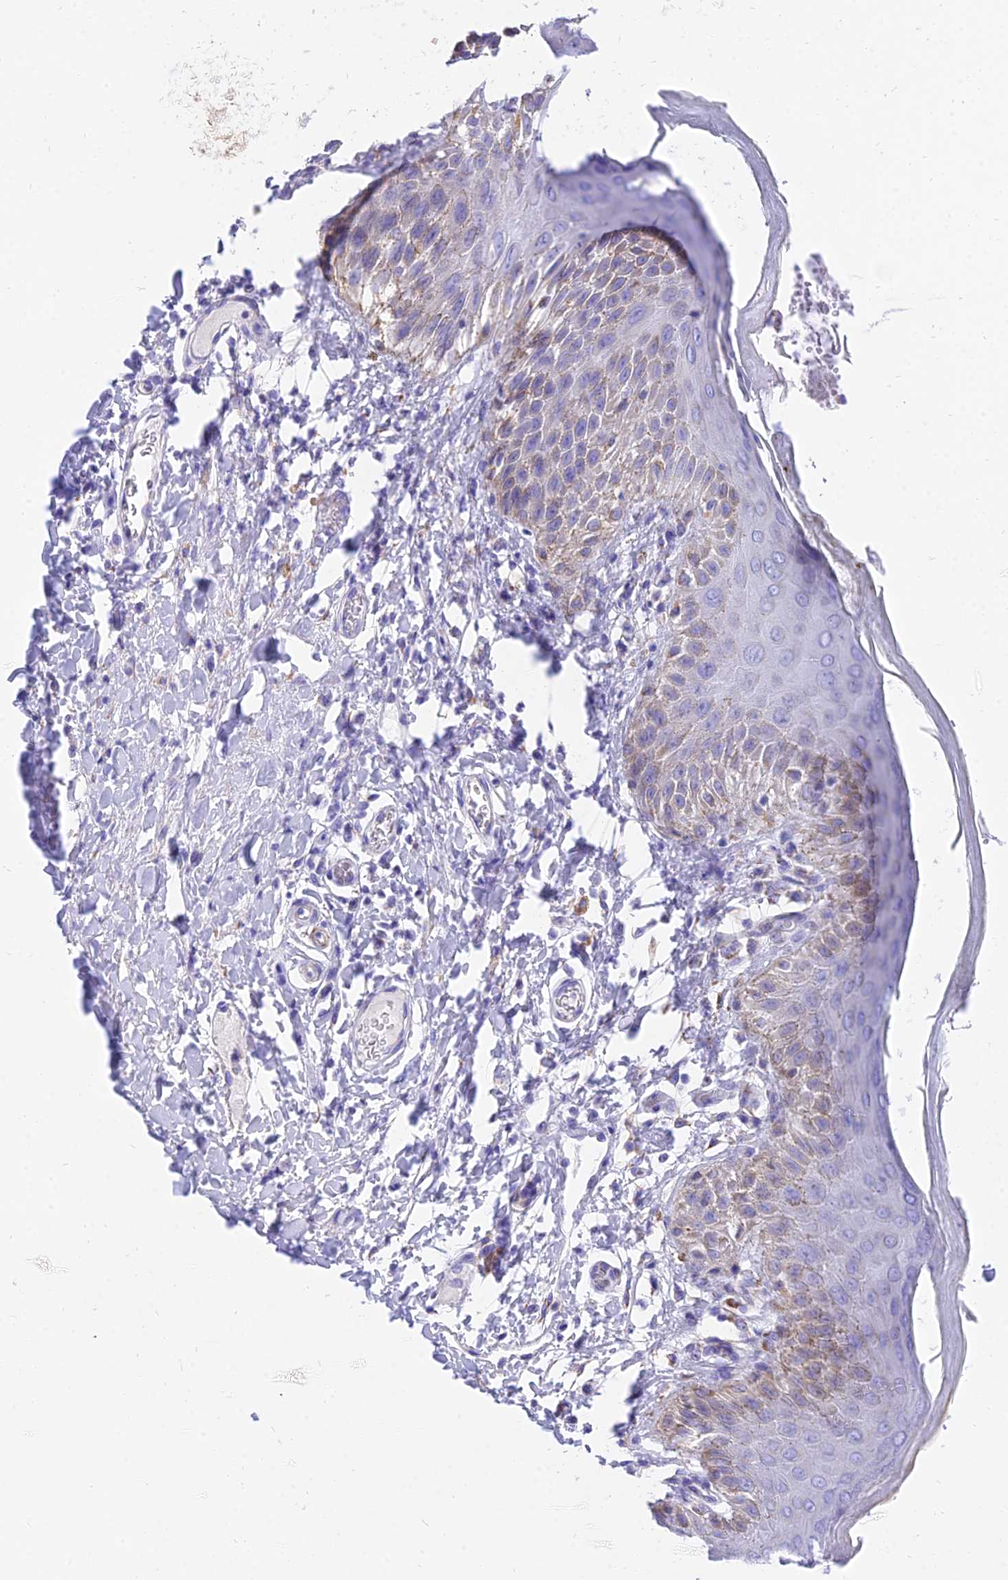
{"staining": {"intensity": "weak", "quantity": "<25%", "location": "cytoplasmic/membranous"}, "tissue": "skin", "cell_type": "Epidermal cells", "image_type": "normal", "snomed": [{"axis": "morphology", "description": "Normal tissue, NOS"}, {"axis": "topography", "description": "Anal"}], "caption": "Immunohistochemistry photomicrograph of benign skin stained for a protein (brown), which reveals no positivity in epidermal cells. The staining is performed using DAB (3,3'-diaminobenzidine) brown chromogen with nuclei counter-stained in using hematoxylin.", "gene": "PKN3", "patient": {"sex": "male", "age": 44}}